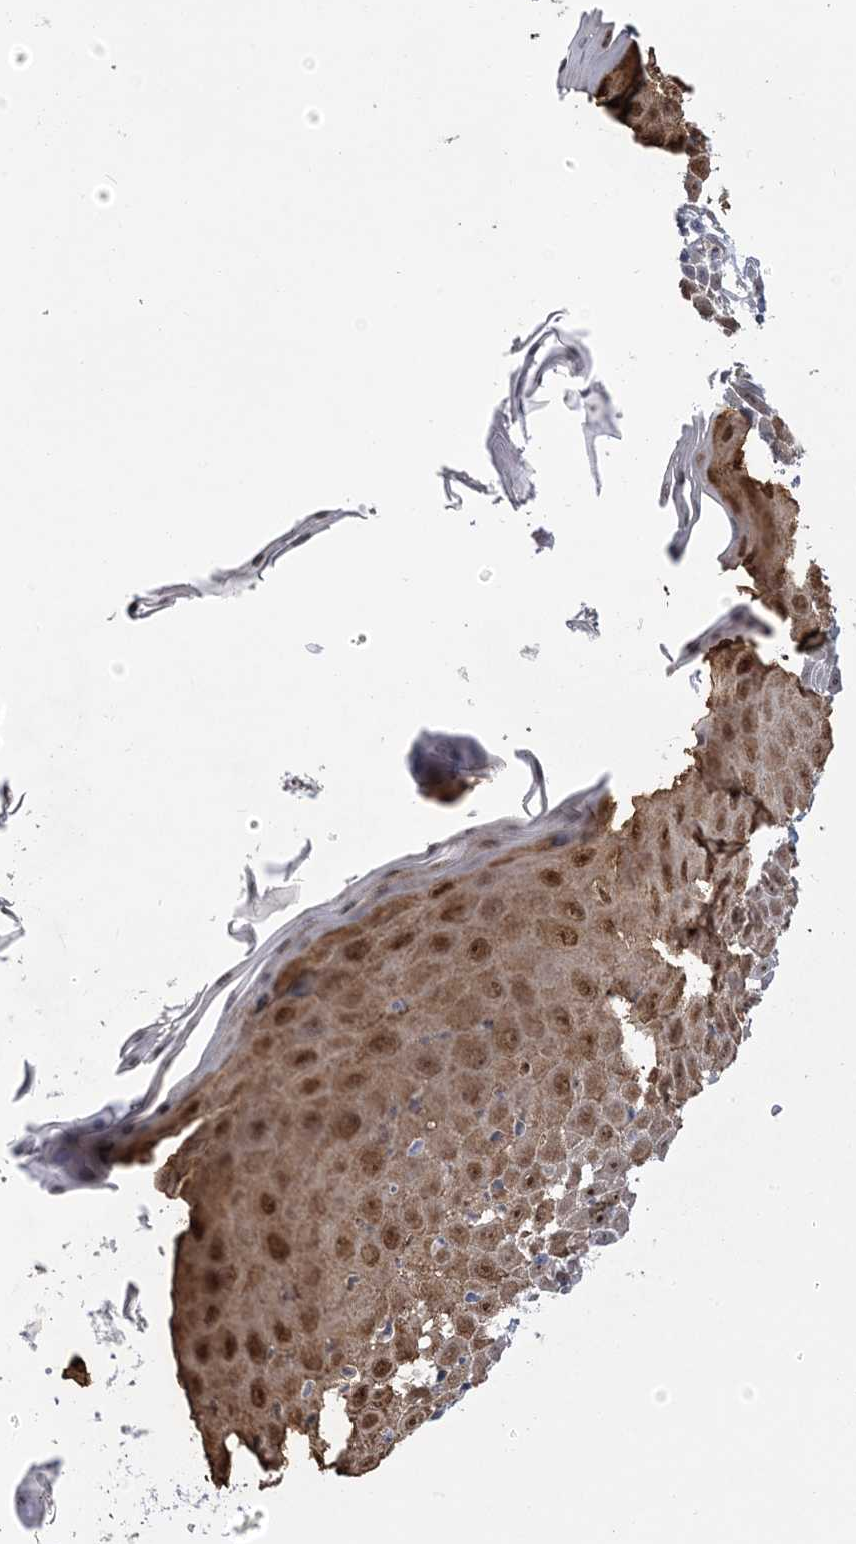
{"staining": {"intensity": "strong", "quantity": "25%-75%", "location": "cytoplasmic/membranous,nuclear"}, "tissue": "skin", "cell_type": "Epidermal cells", "image_type": "normal", "snomed": [{"axis": "morphology", "description": "Normal tissue, NOS"}, {"axis": "topography", "description": "Vulva"}], "caption": "This photomicrograph displays immunohistochemistry staining of benign human skin, with high strong cytoplasmic/membranous,nuclear staining in about 25%-75% of epidermal cells.", "gene": "HOMEZ", "patient": {"sex": "female", "age": 68}}